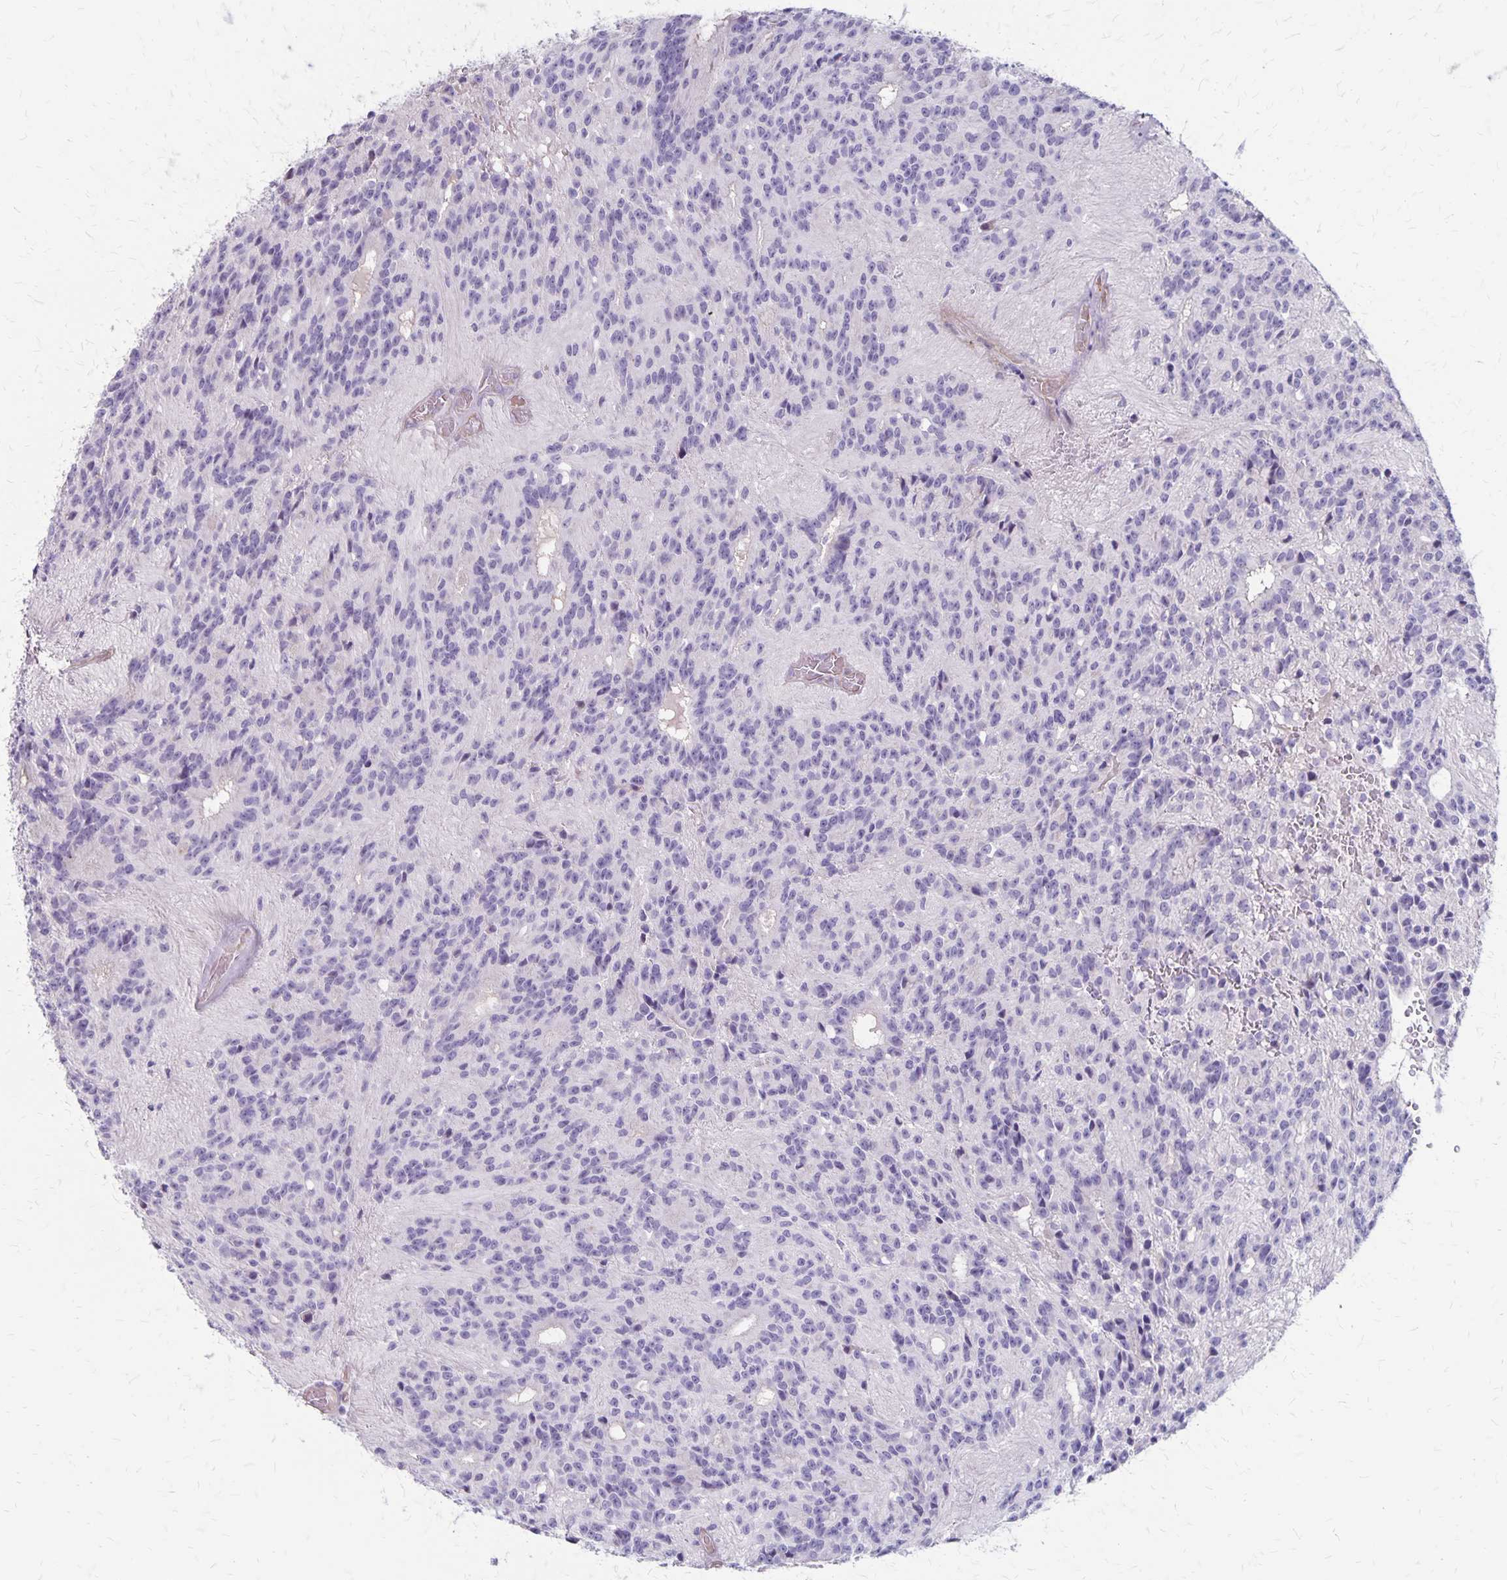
{"staining": {"intensity": "negative", "quantity": "none", "location": "none"}, "tissue": "glioma", "cell_type": "Tumor cells", "image_type": "cancer", "snomed": [{"axis": "morphology", "description": "Glioma, malignant, Low grade"}, {"axis": "topography", "description": "Brain"}], "caption": "Tumor cells show no significant protein staining in glioma.", "gene": "HOMER1", "patient": {"sex": "male", "age": 31}}